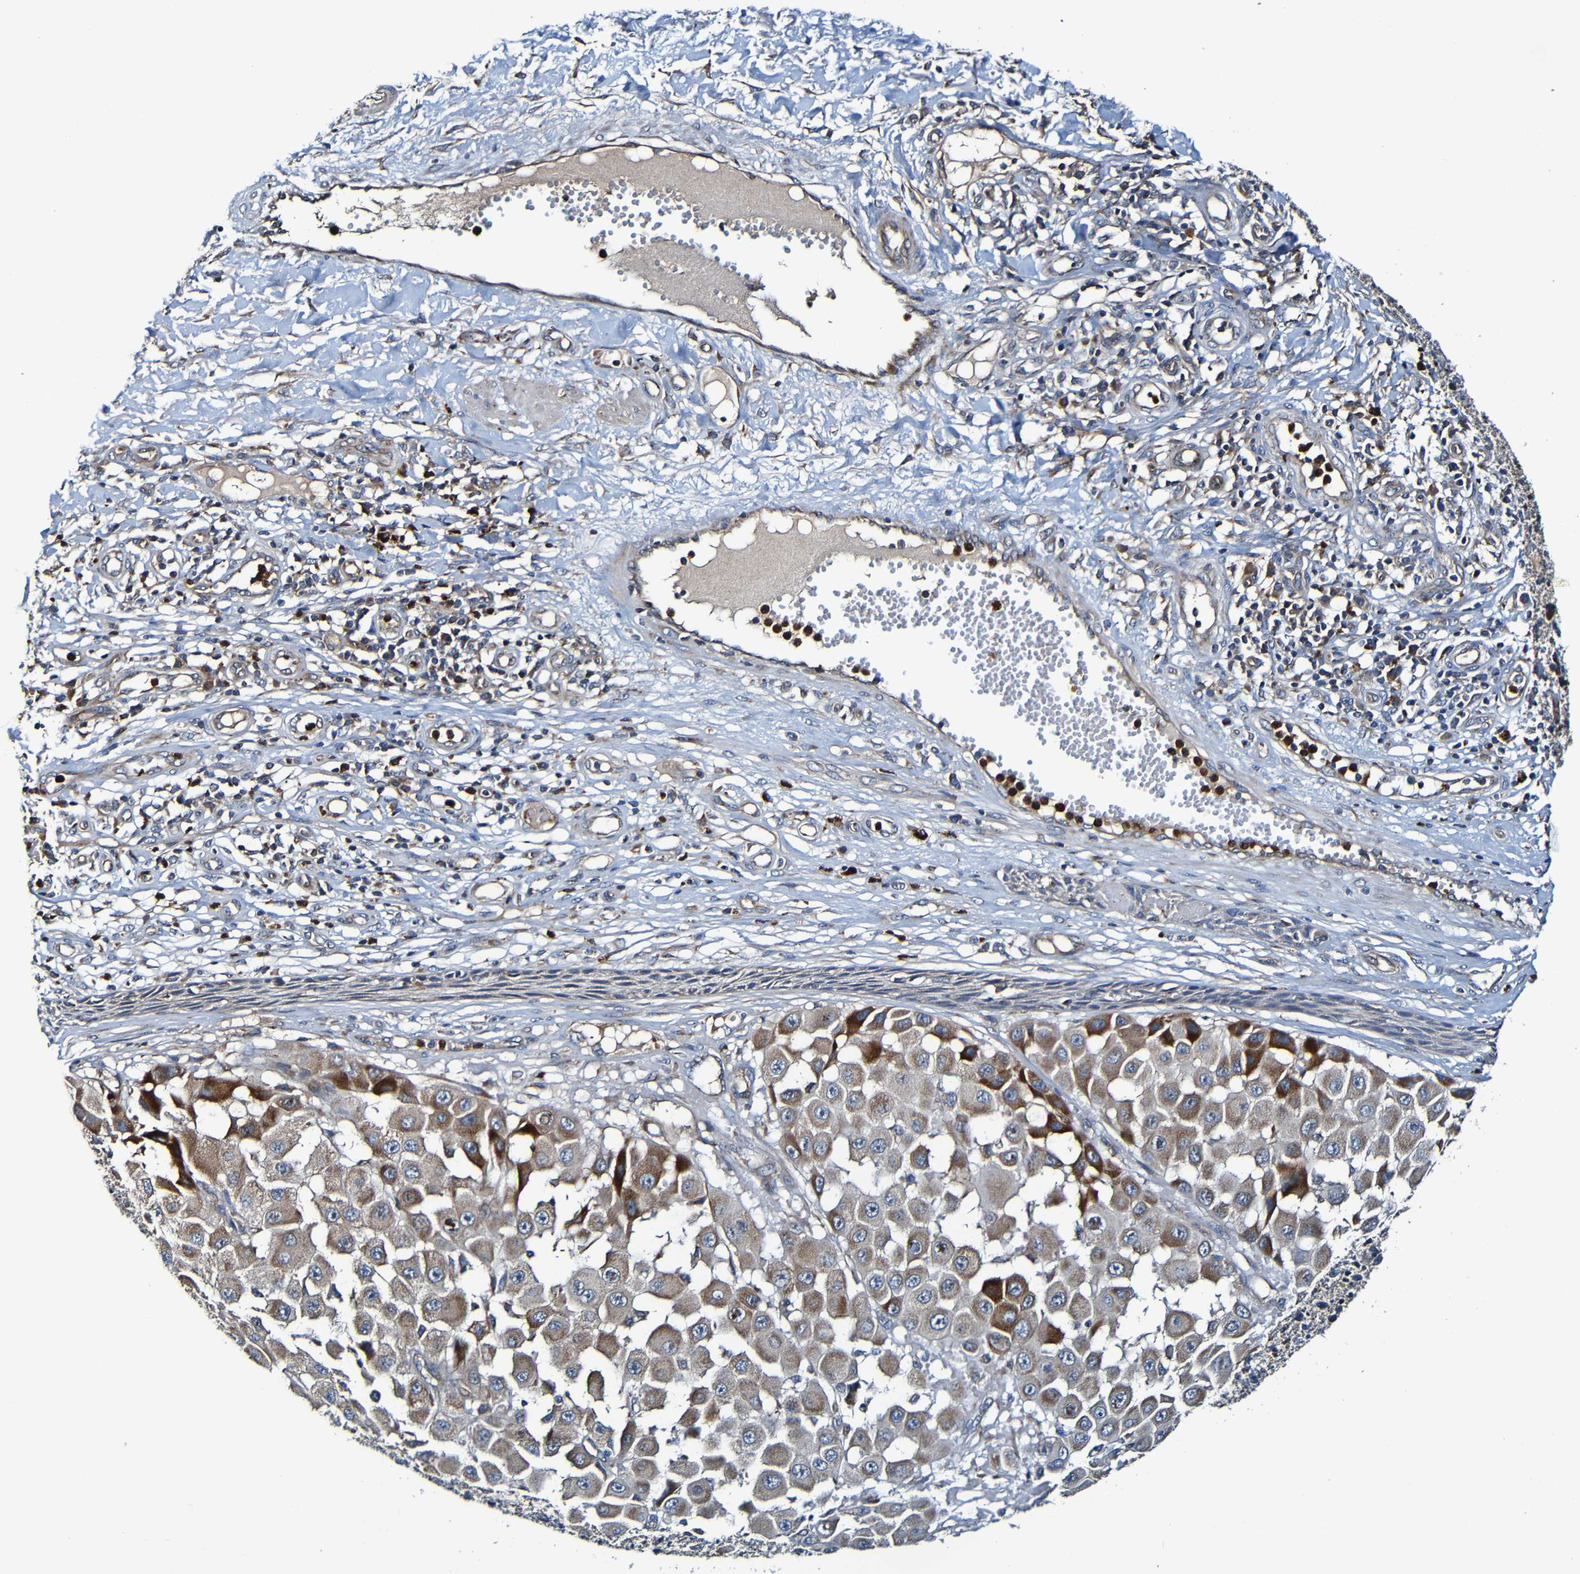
{"staining": {"intensity": "moderate", "quantity": ">75%", "location": "cytoplasmic/membranous"}, "tissue": "melanoma", "cell_type": "Tumor cells", "image_type": "cancer", "snomed": [{"axis": "morphology", "description": "Malignant melanoma, NOS"}, {"axis": "topography", "description": "Skin"}], "caption": "The photomicrograph reveals a brown stain indicating the presence of a protein in the cytoplasmic/membranous of tumor cells in melanoma.", "gene": "ADAM15", "patient": {"sex": "female", "age": 81}}